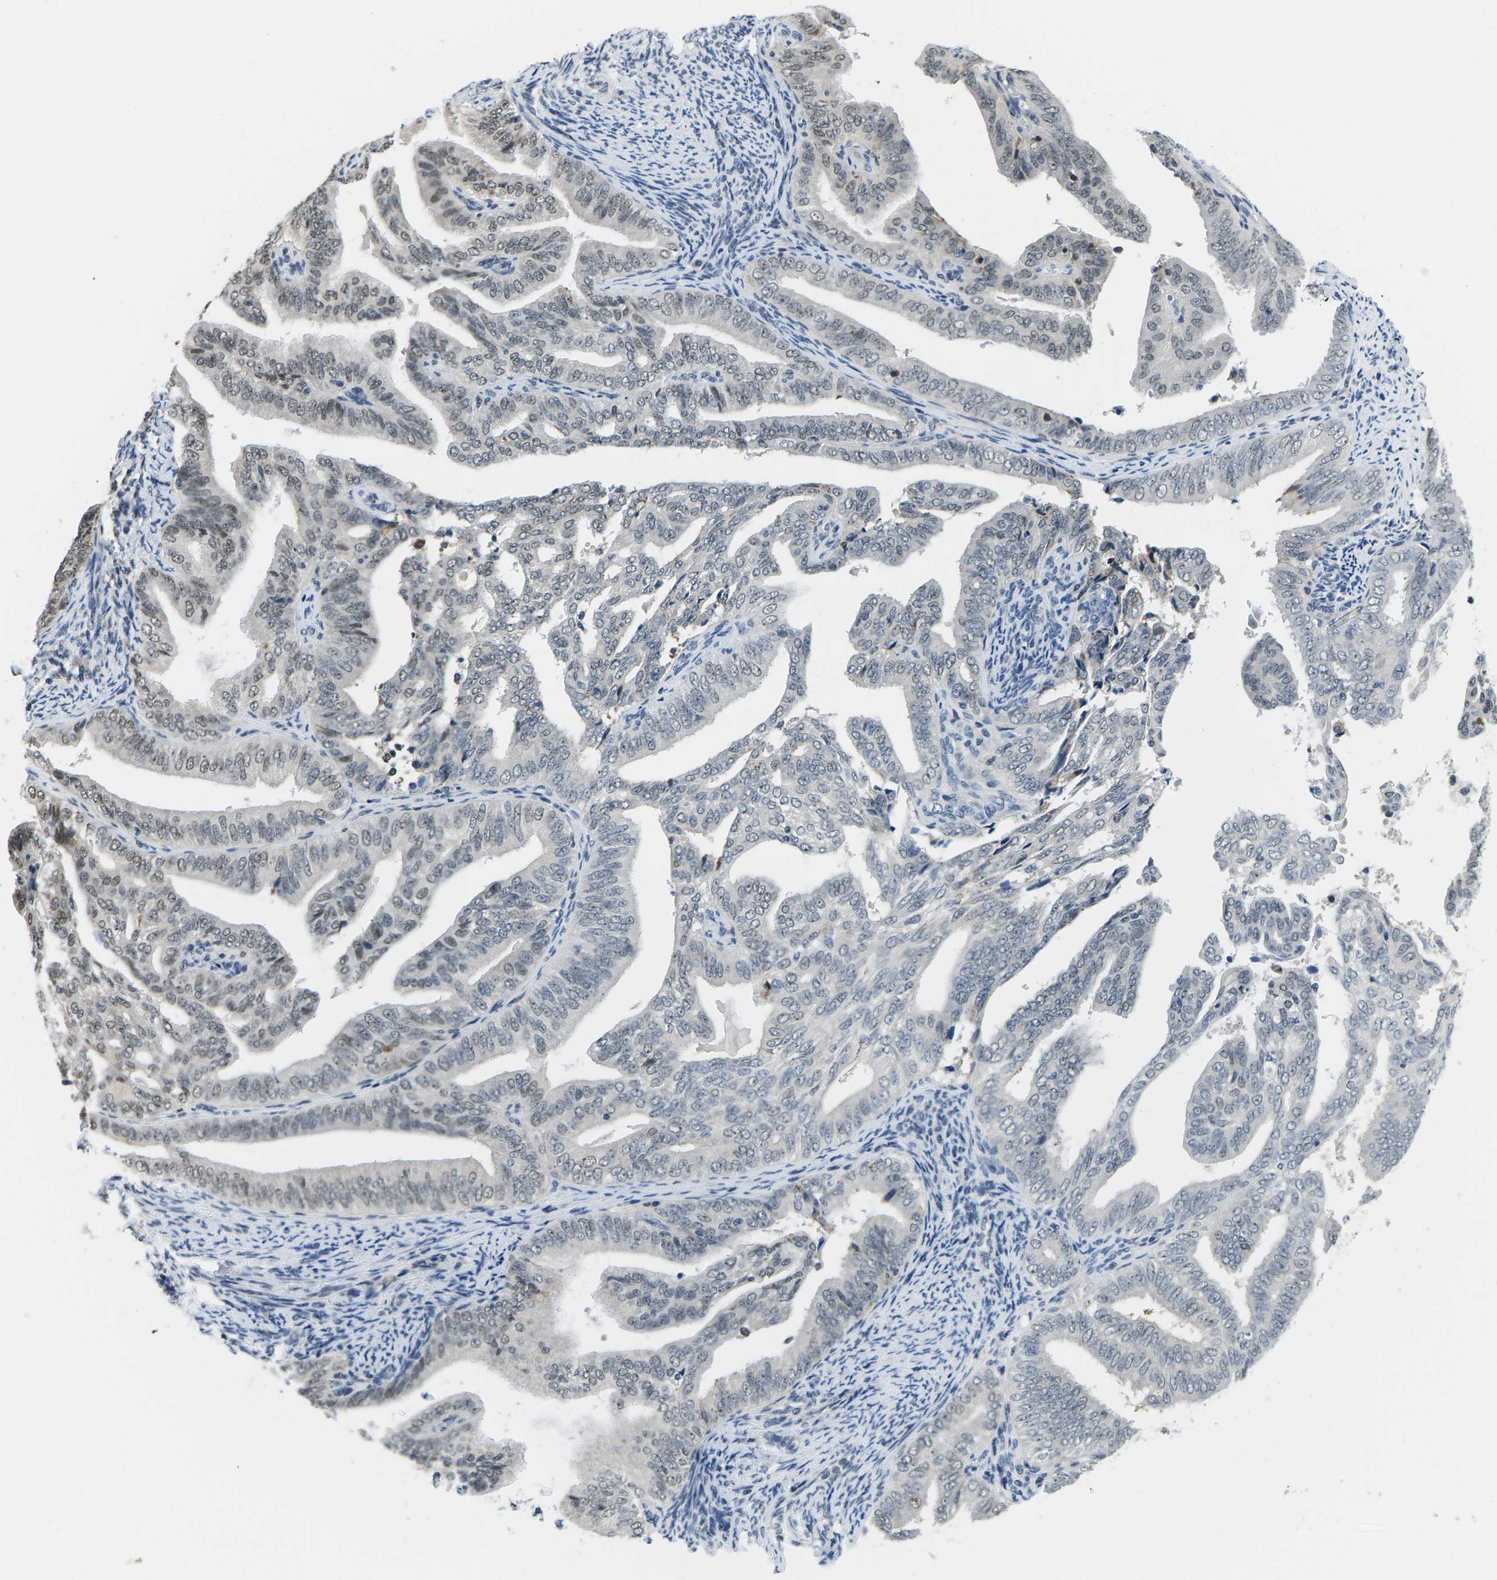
{"staining": {"intensity": "moderate", "quantity": "25%-75%", "location": "nuclear"}, "tissue": "endometrial cancer", "cell_type": "Tumor cells", "image_type": "cancer", "snomed": [{"axis": "morphology", "description": "Adenocarcinoma, NOS"}, {"axis": "topography", "description": "Endometrium"}], "caption": "A micrograph of endometrial cancer stained for a protein demonstrates moderate nuclear brown staining in tumor cells. (DAB (3,3'-diaminobenzidine) IHC, brown staining for protein, blue staining for nuclei).", "gene": "NSRP1", "patient": {"sex": "female", "age": 58}}